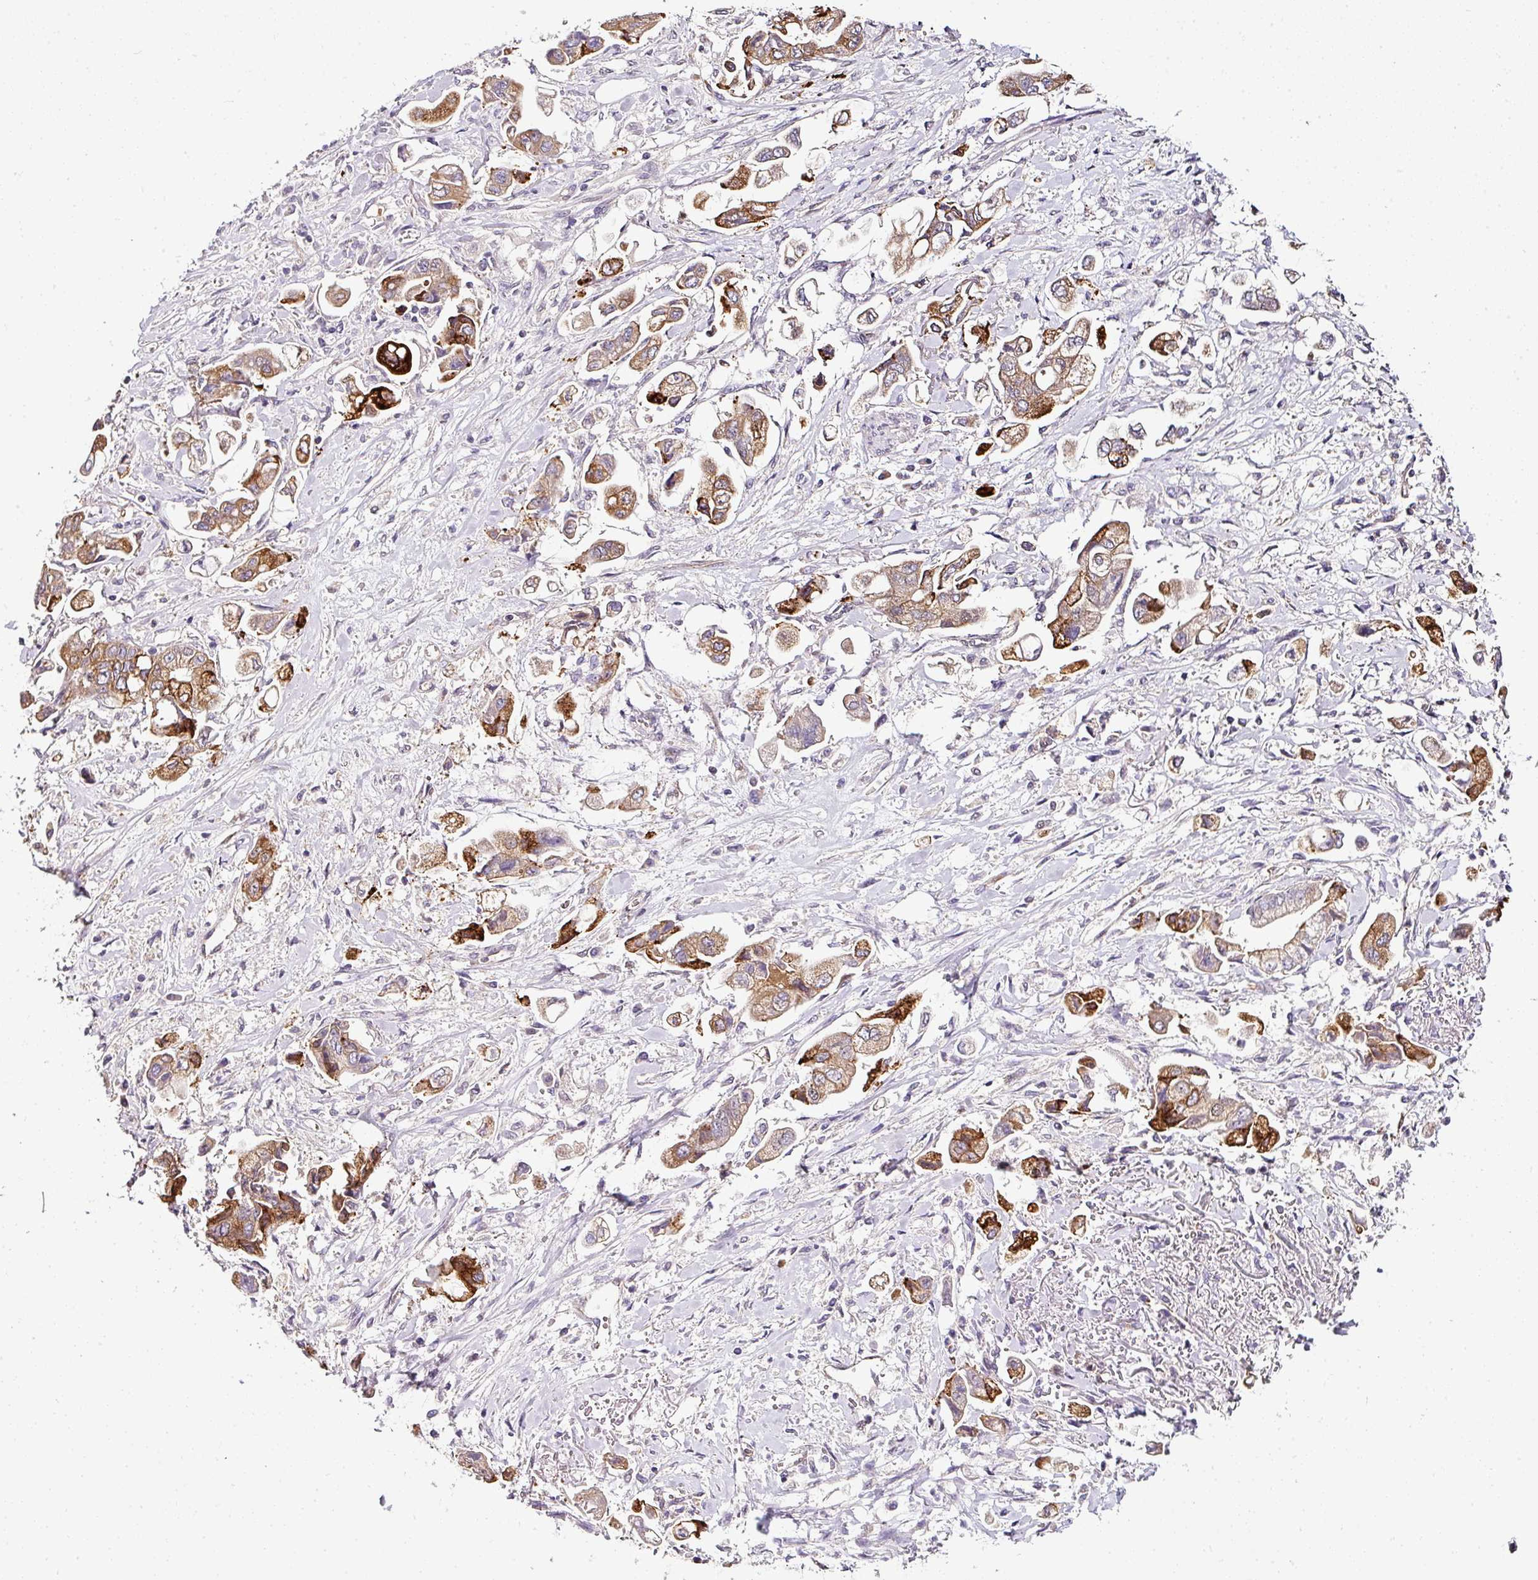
{"staining": {"intensity": "strong", "quantity": "25%-75%", "location": "cytoplasmic/membranous"}, "tissue": "stomach cancer", "cell_type": "Tumor cells", "image_type": "cancer", "snomed": [{"axis": "morphology", "description": "Adenocarcinoma, NOS"}, {"axis": "topography", "description": "Stomach"}], "caption": "Stomach cancer (adenocarcinoma) stained with DAB (3,3'-diaminobenzidine) immunohistochemistry (IHC) exhibits high levels of strong cytoplasmic/membranous staining in about 25%-75% of tumor cells. Nuclei are stained in blue.", "gene": "NAPSA", "patient": {"sex": "male", "age": 62}}